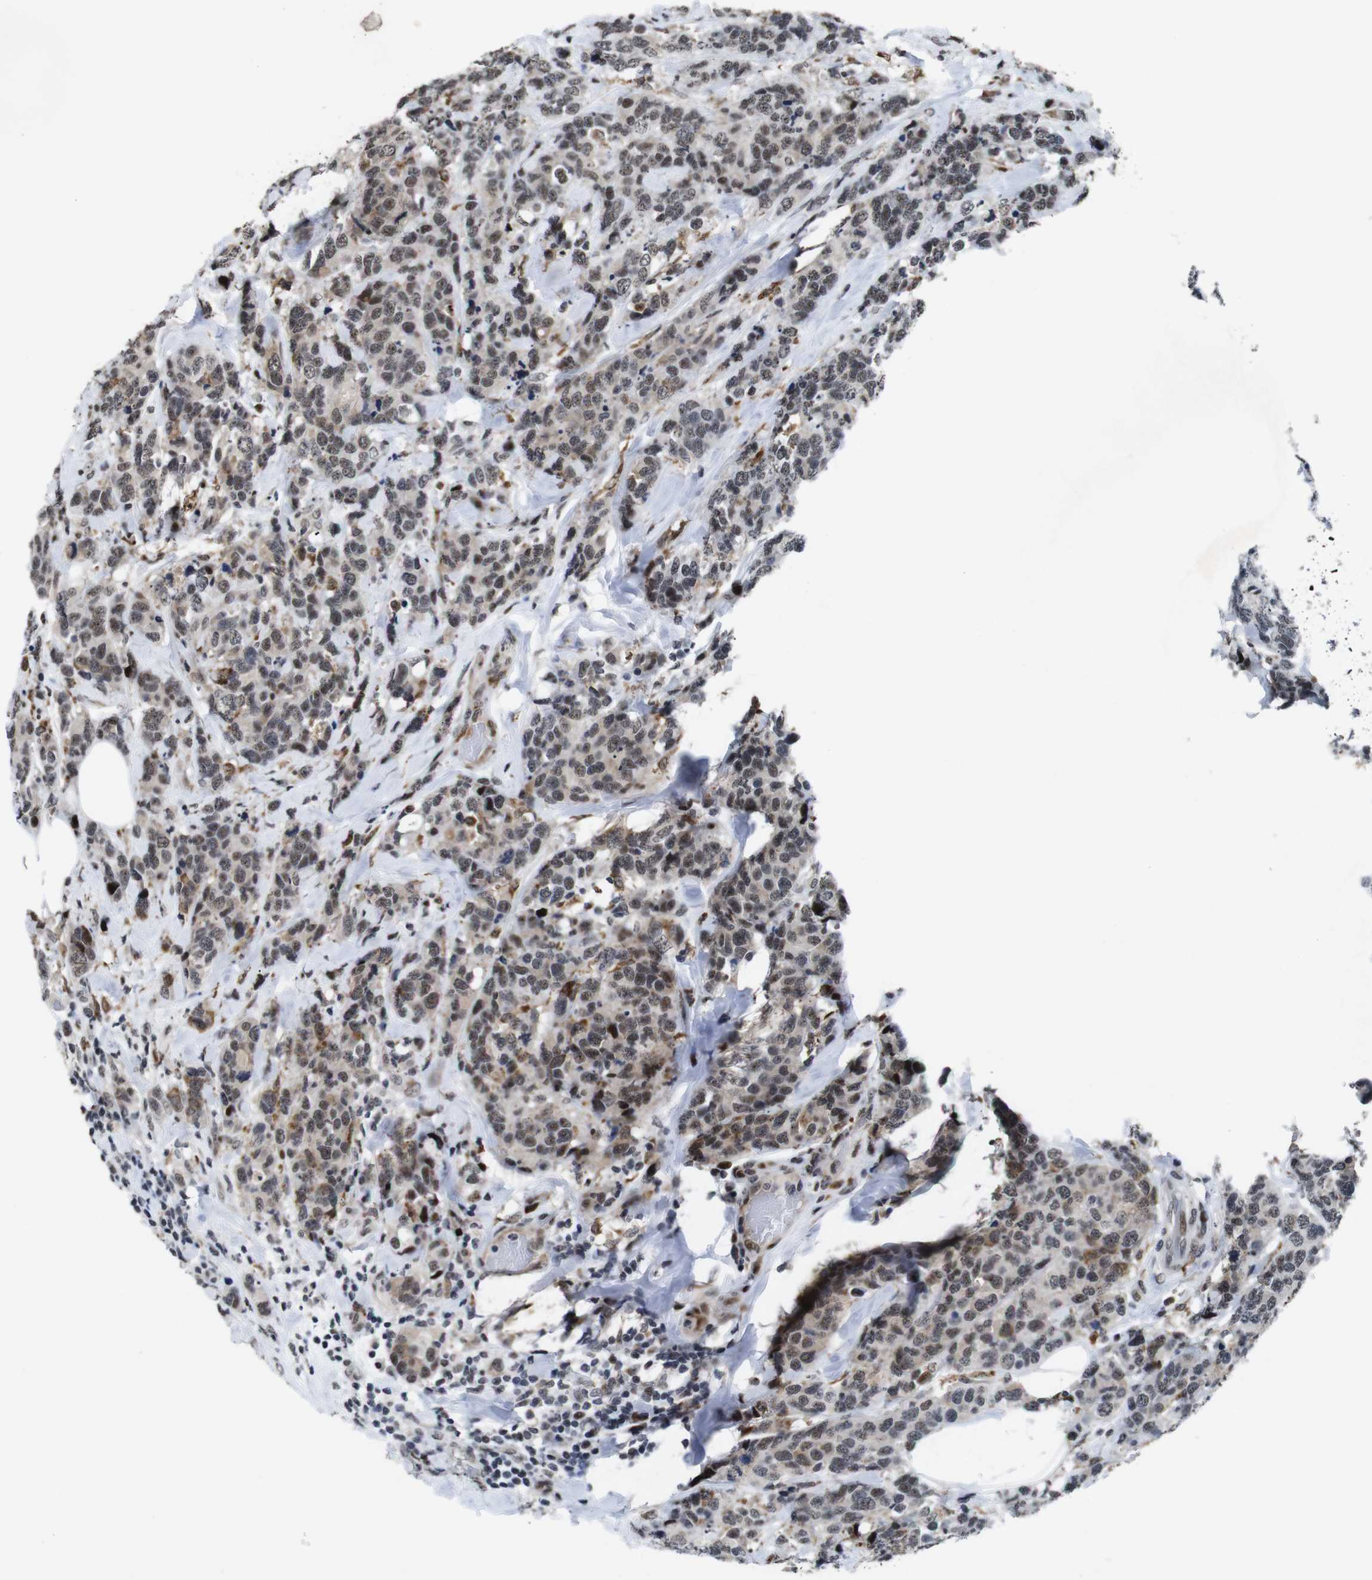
{"staining": {"intensity": "moderate", "quantity": ">75%", "location": "nuclear"}, "tissue": "breast cancer", "cell_type": "Tumor cells", "image_type": "cancer", "snomed": [{"axis": "morphology", "description": "Lobular carcinoma"}, {"axis": "topography", "description": "Breast"}], "caption": "Tumor cells display medium levels of moderate nuclear positivity in about >75% of cells in lobular carcinoma (breast).", "gene": "EIF4G1", "patient": {"sex": "female", "age": 59}}